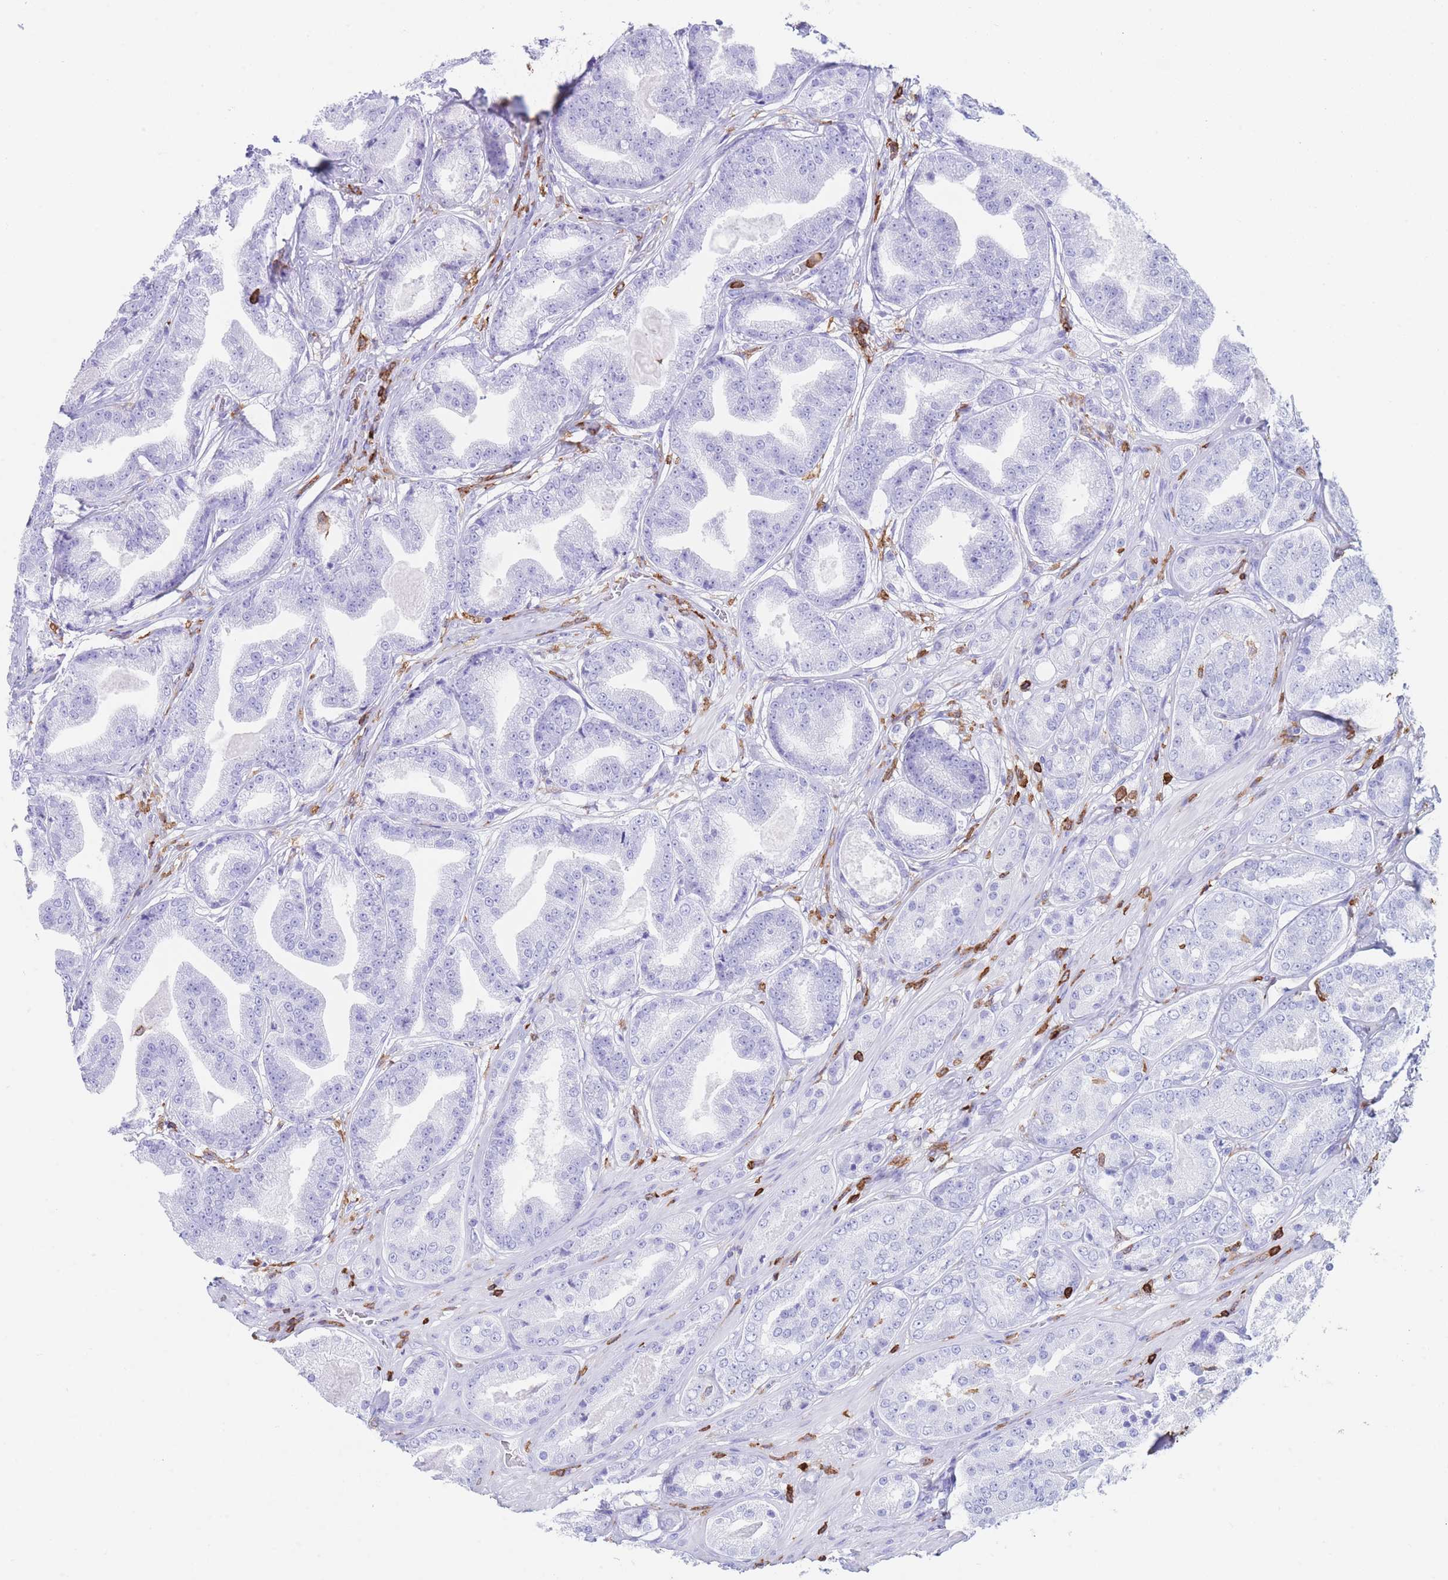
{"staining": {"intensity": "negative", "quantity": "none", "location": "none"}, "tissue": "prostate cancer", "cell_type": "Tumor cells", "image_type": "cancer", "snomed": [{"axis": "morphology", "description": "Adenocarcinoma, High grade"}, {"axis": "topography", "description": "Prostate"}], "caption": "The image exhibits no significant positivity in tumor cells of prostate cancer (adenocarcinoma (high-grade)). The staining is performed using DAB brown chromogen with nuclei counter-stained in using hematoxylin.", "gene": "CORO1A", "patient": {"sex": "male", "age": 63}}